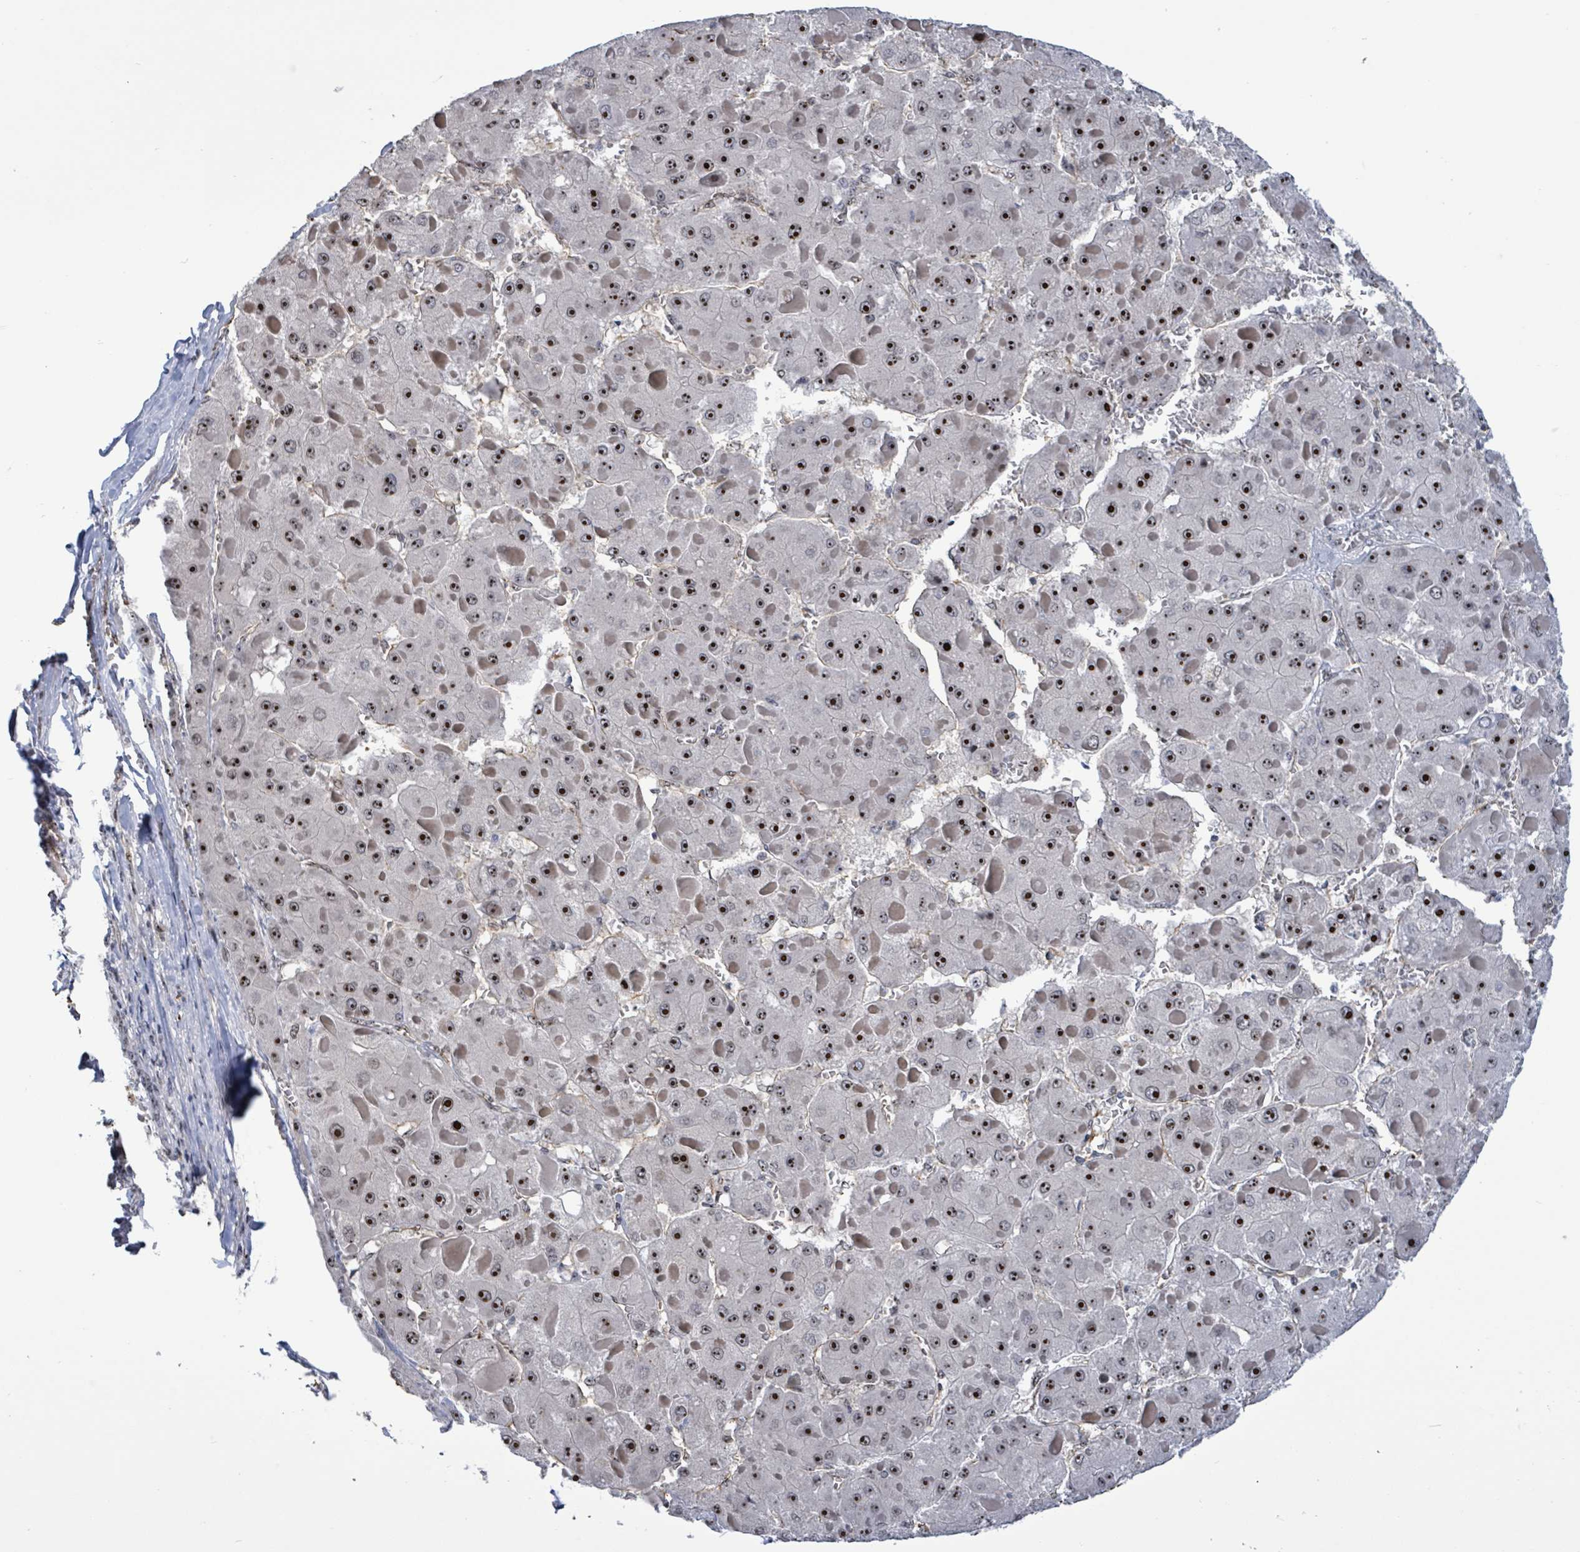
{"staining": {"intensity": "strong", "quantity": ">75%", "location": "nuclear"}, "tissue": "liver cancer", "cell_type": "Tumor cells", "image_type": "cancer", "snomed": [{"axis": "morphology", "description": "Carcinoma, Hepatocellular, NOS"}, {"axis": "topography", "description": "Liver"}], "caption": "Human hepatocellular carcinoma (liver) stained for a protein (brown) displays strong nuclear positive staining in about >75% of tumor cells.", "gene": "RRN3", "patient": {"sex": "female", "age": 73}}